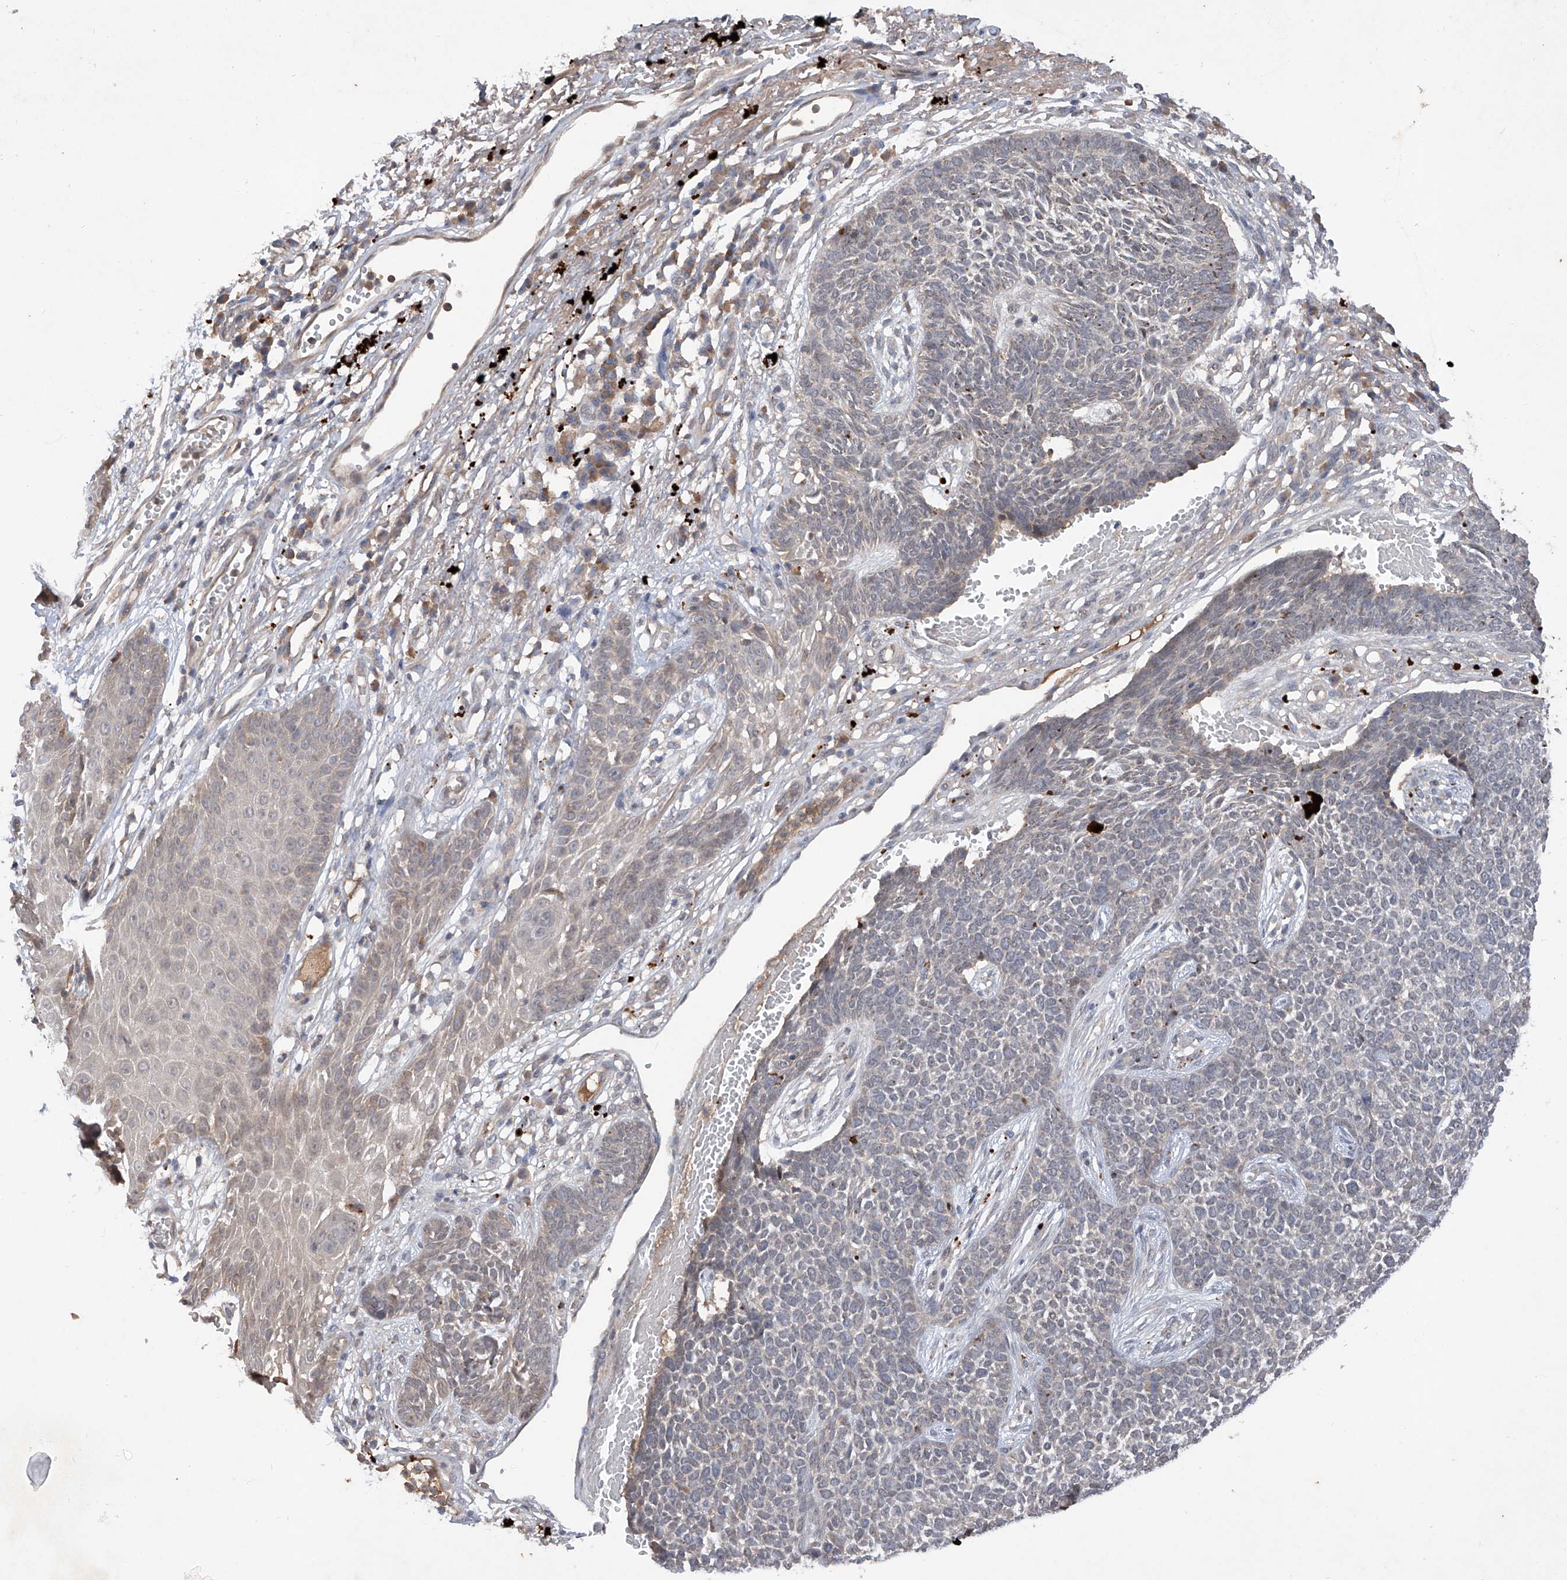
{"staining": {"intensity": "negative", "quantity": "none", "location": "none"}, "tissue": "skin cancer", "cell_type": "Tumor cells", "image_type": "cancer", "snomed": [{"axis": "morphology", "description": "Basal cell carcinoma"}, {"axis": "topography", "description": "Skin"}], "caption": "A high-resolution image shows immunohistochemistry (IHC) staining of basal cell carcinoma (skin), which reveals no significant staining in tumor cells.", "gene": "FAM135A", "patient": {"sex": "female", "age": 84}}